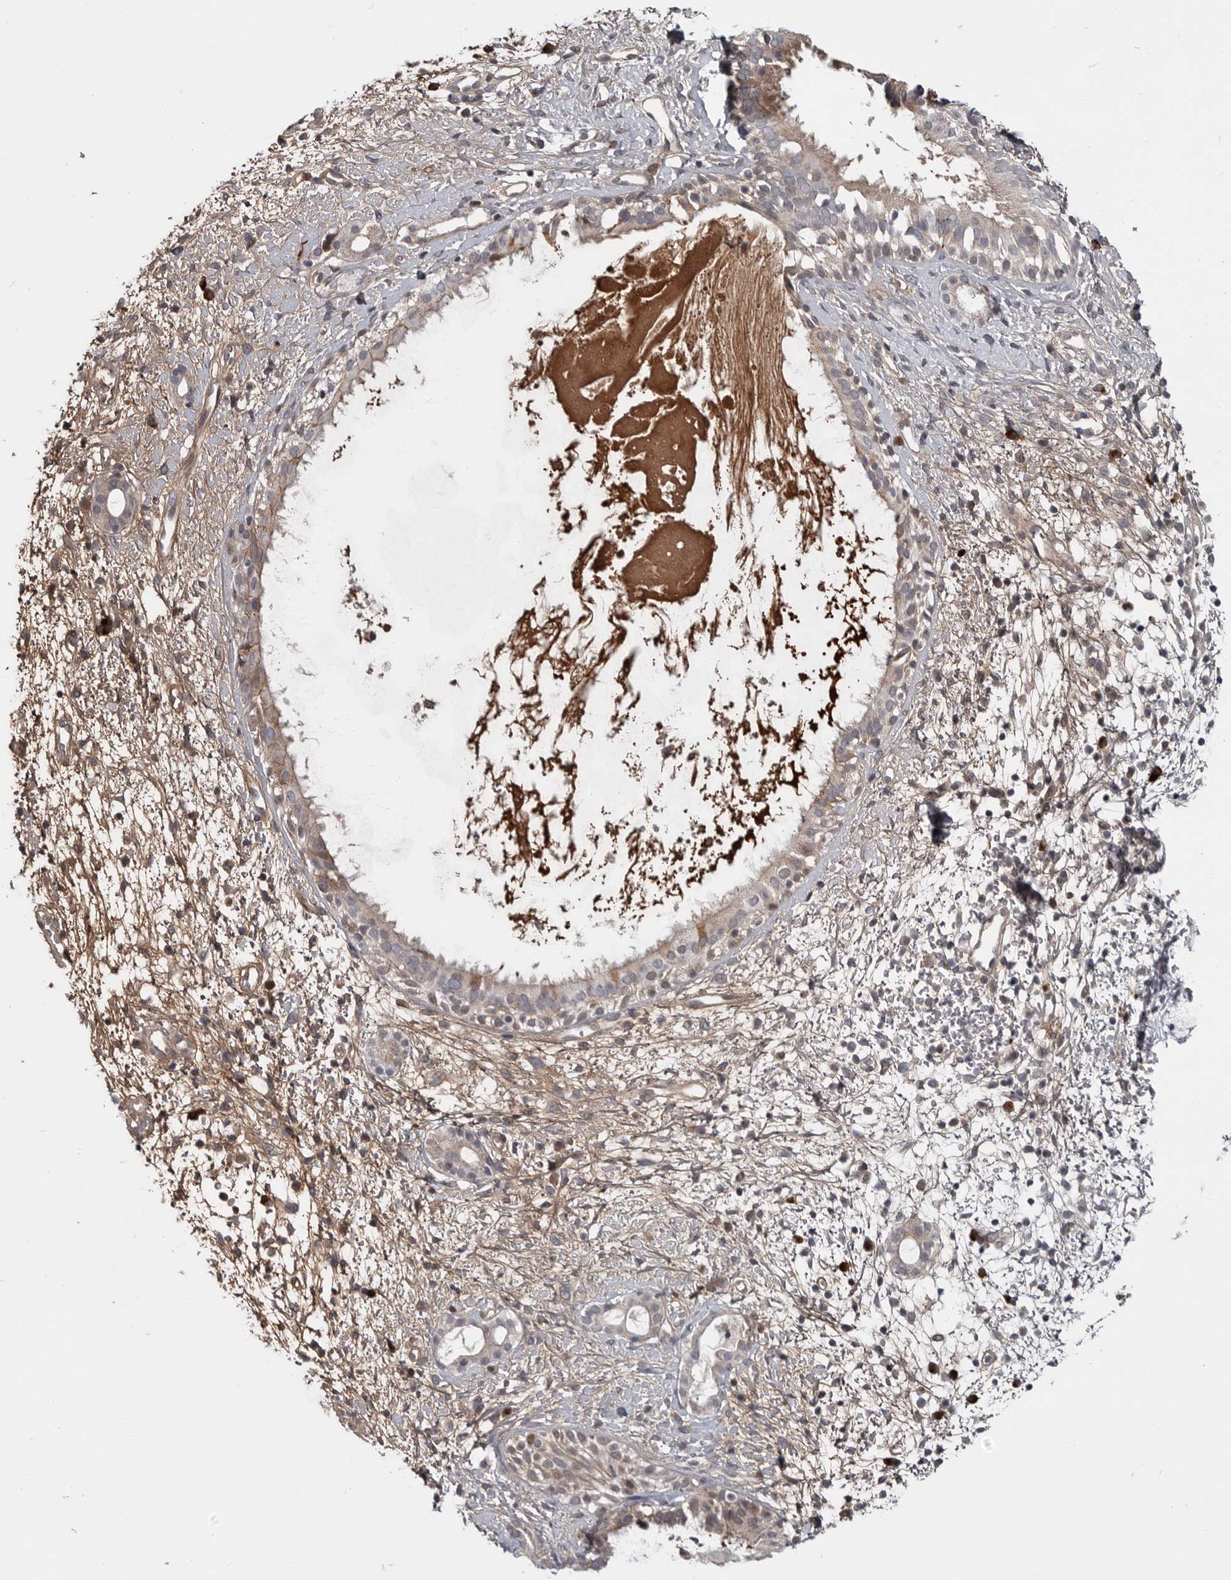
{"staining": {"intensity": "weak", "quantity": "<25%", "location": "cytoplasmic/membranous"}, "tissue": "nasopharynx", "cell_type": "Respiratory epithelial cells", "image_type": "normal", "snomed": [{"axis": "morphology", "description": "Normal tissue, NOS"}, {"axis": "topography", "description": "Nasopharynx"}], "caption": "Respiratory epithelial cells show no significant positivity in normal nasopharynx. The staining was performed using DAB (3,3'-diaminobenzidine) to visualize the protein expression in brown, while the nuclei were stained in blue with hematoxylin (Magnification: 20x).", "gene": "ZNF277", "patient": {"sex": "male", "age": 22}}